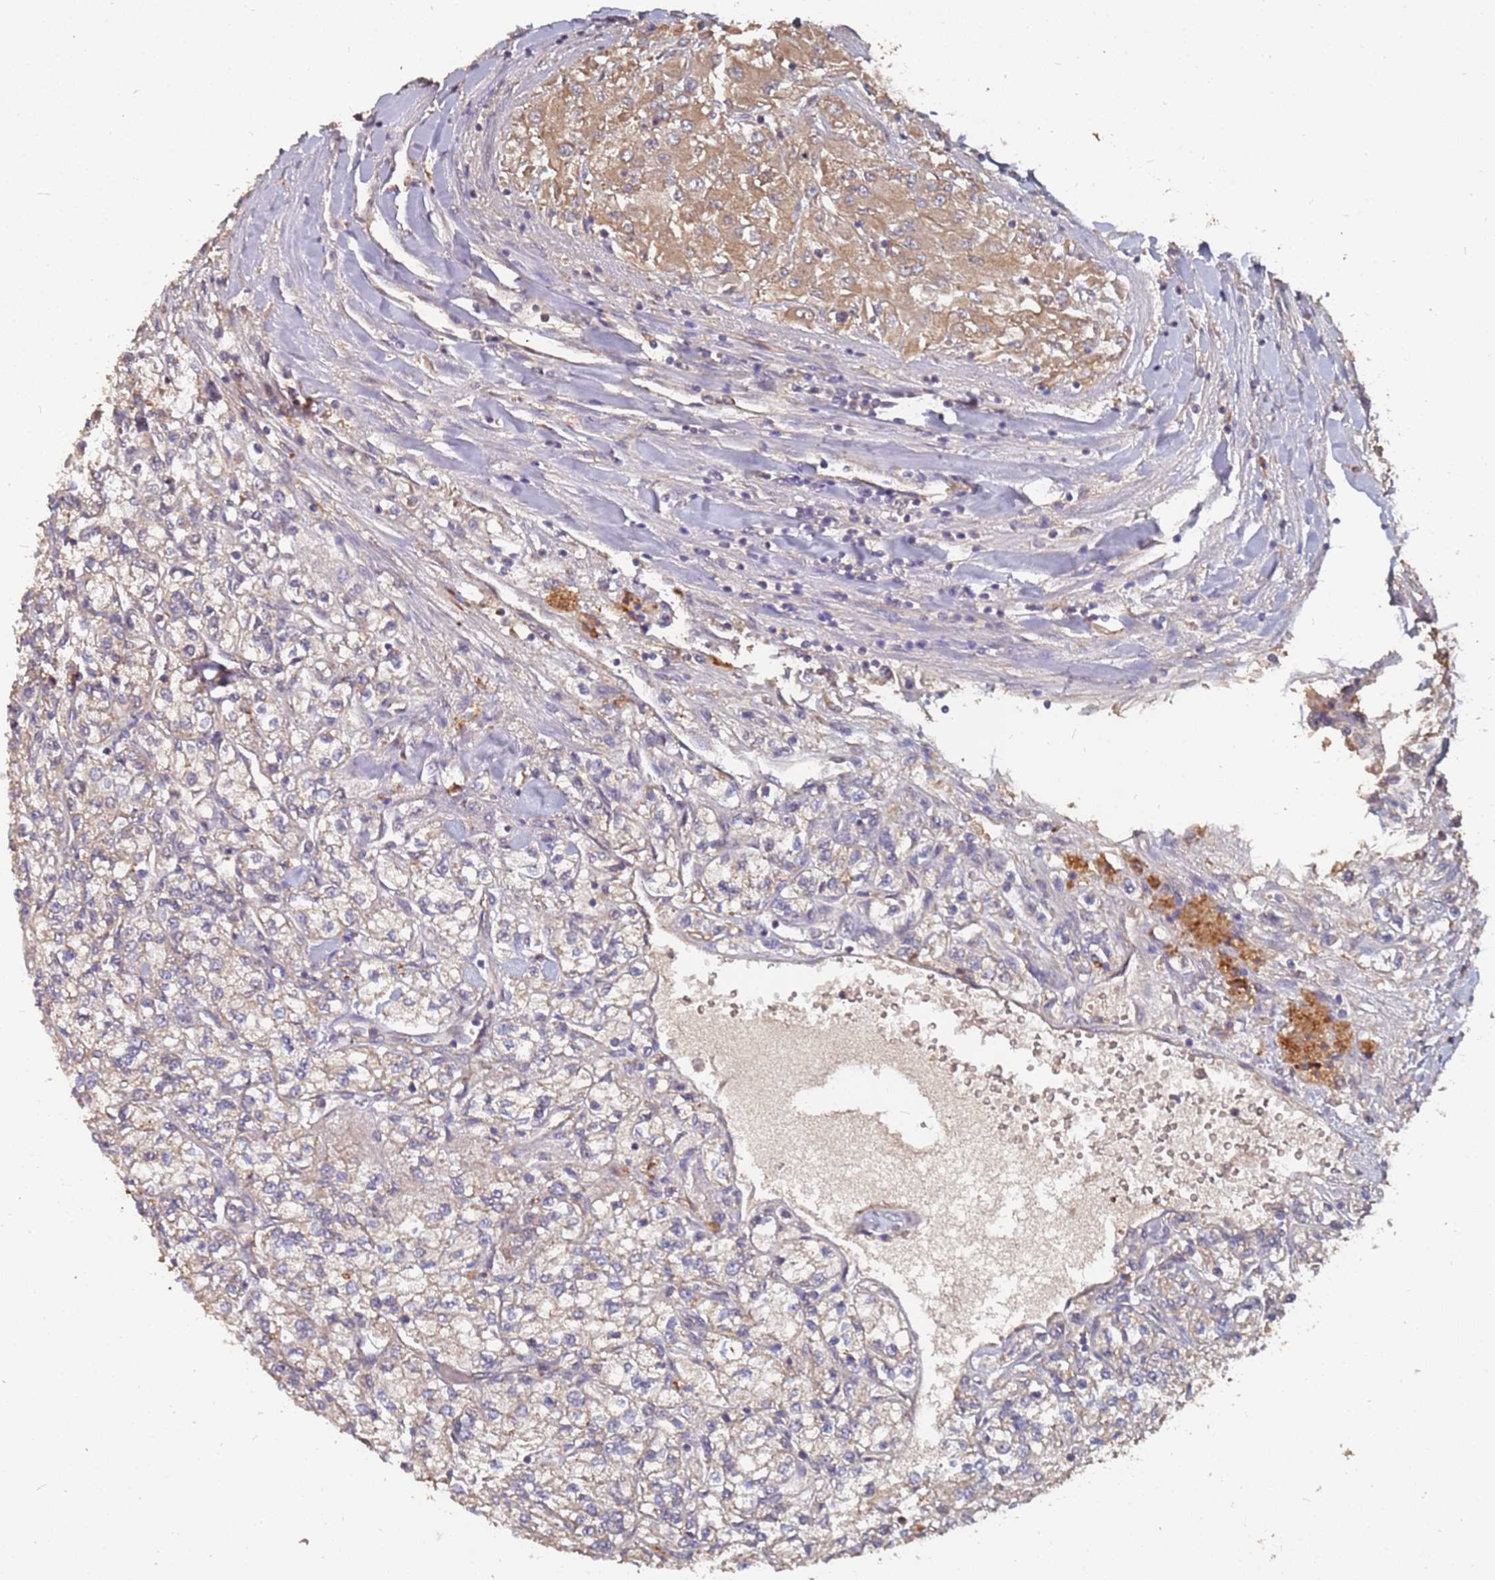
{"staining": {"intensity": "moderate", "quantity": "<25%", "location": "cytoplasmic/membranous"}, "tissue": "renal cancer", "cell_type": "Tumor cells", "image_type": "cancer", "snomed": [{"axis": "morphology", "description": "Adenocarcinoma, NOS"}, {"axis": "topography", "description": "Kidney"}], "caption": "Human renal adenocarcinoma stained for a protein (brown) exhibits moderate cytoplasmic/membranous positive expression in approximately <25% of tumor cells.", "gene": "ATG5", "patient": {"sex": "male", "age": 80}}